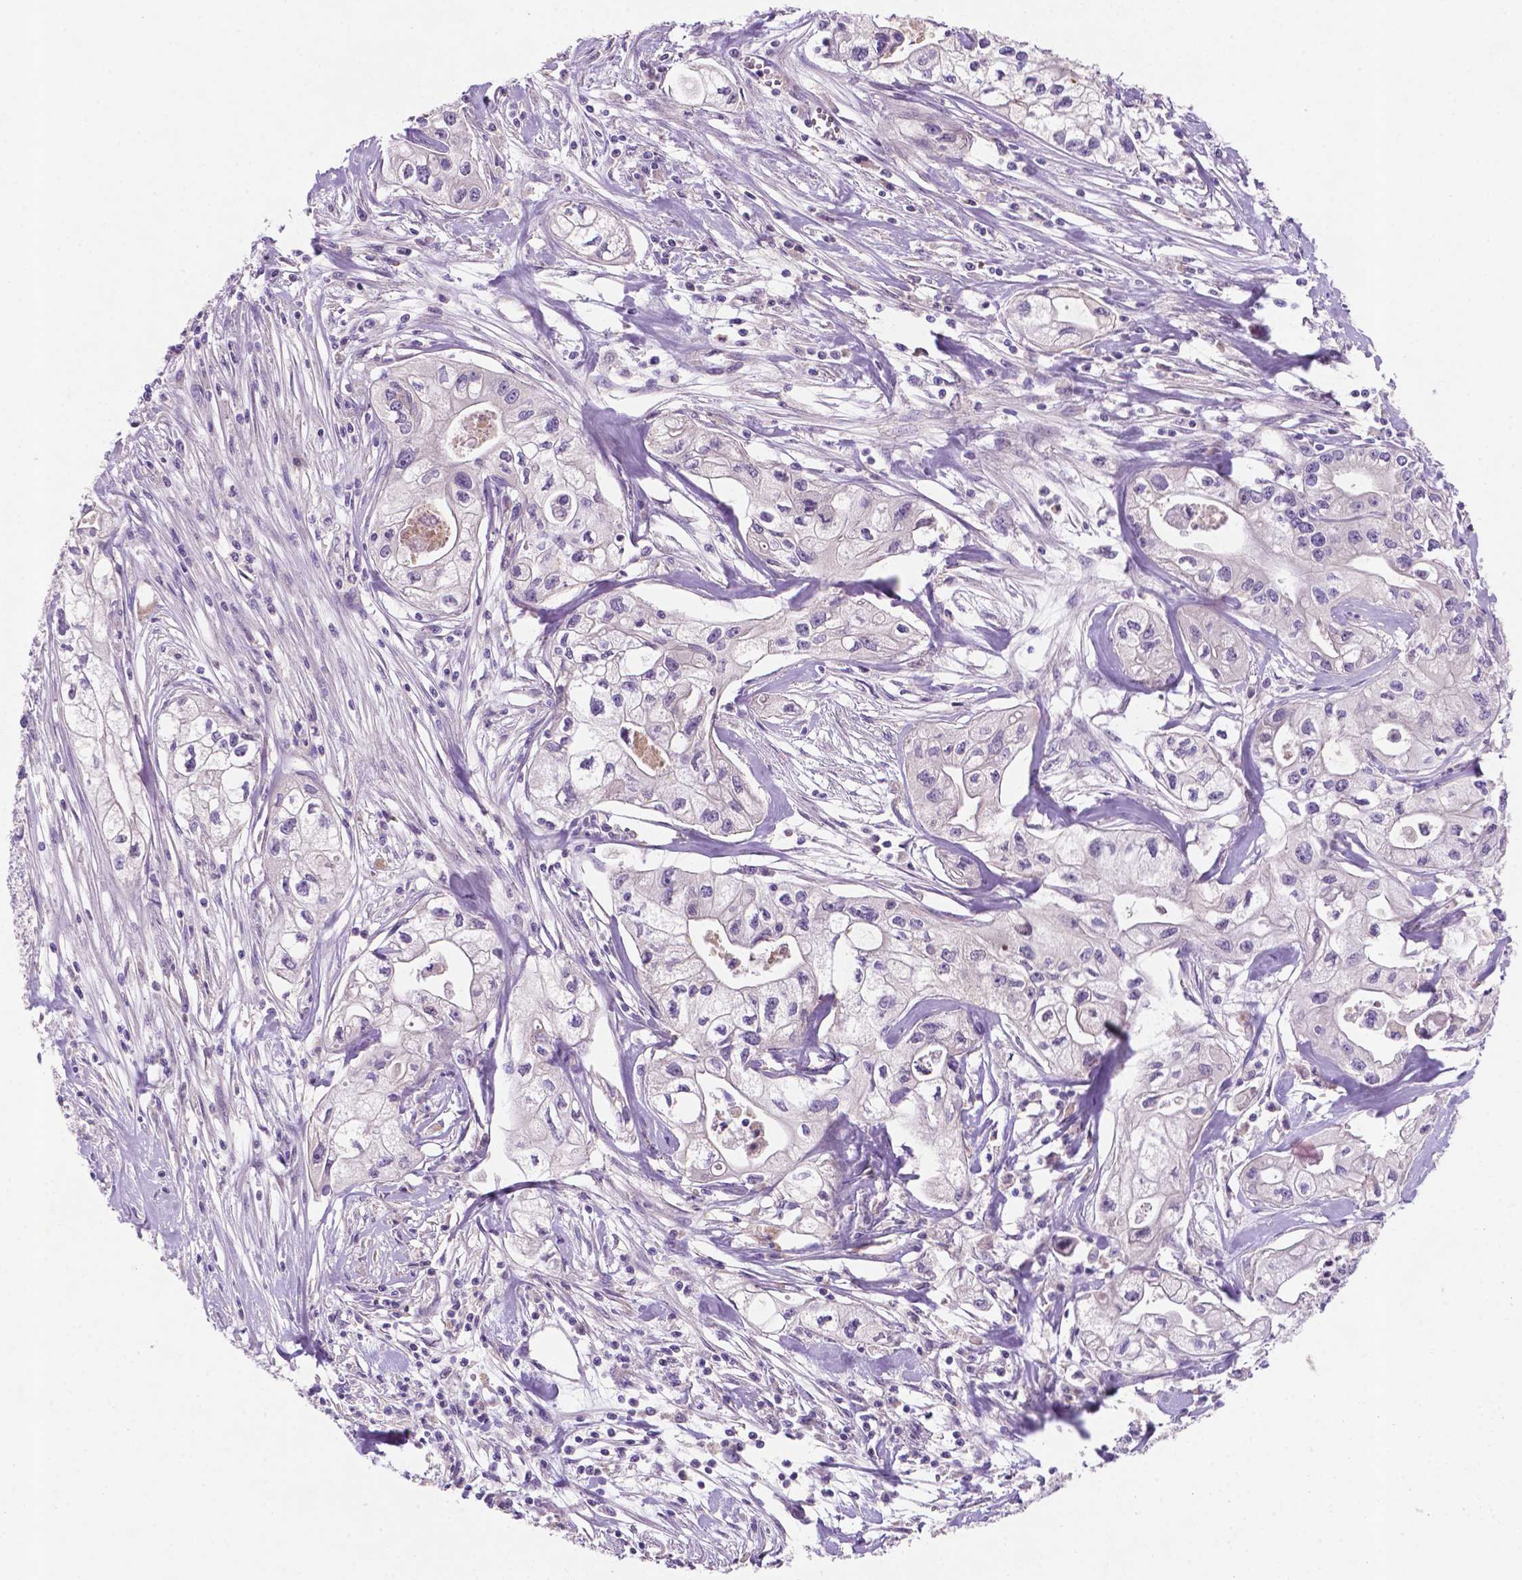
{"staining": {"intensity": "negative", "quantity": "none", "location": "none"}, "tissue": "pancreatic cancer", "cell_type": "Tumor cells", "image_type": "cancer", "snomed": [{"axis": "morphology", "description": "Adenocarcinoma, NOS"}, {"axis": "topography", "description": "Pancreas"}], "caption": "This is a image of IHC staining of pancreatic cancer (adenocarcinoma), which shows no staining in tumor cells.", "gene": "TM4SF20", "patient": {"sex": "male", "age": 70}}